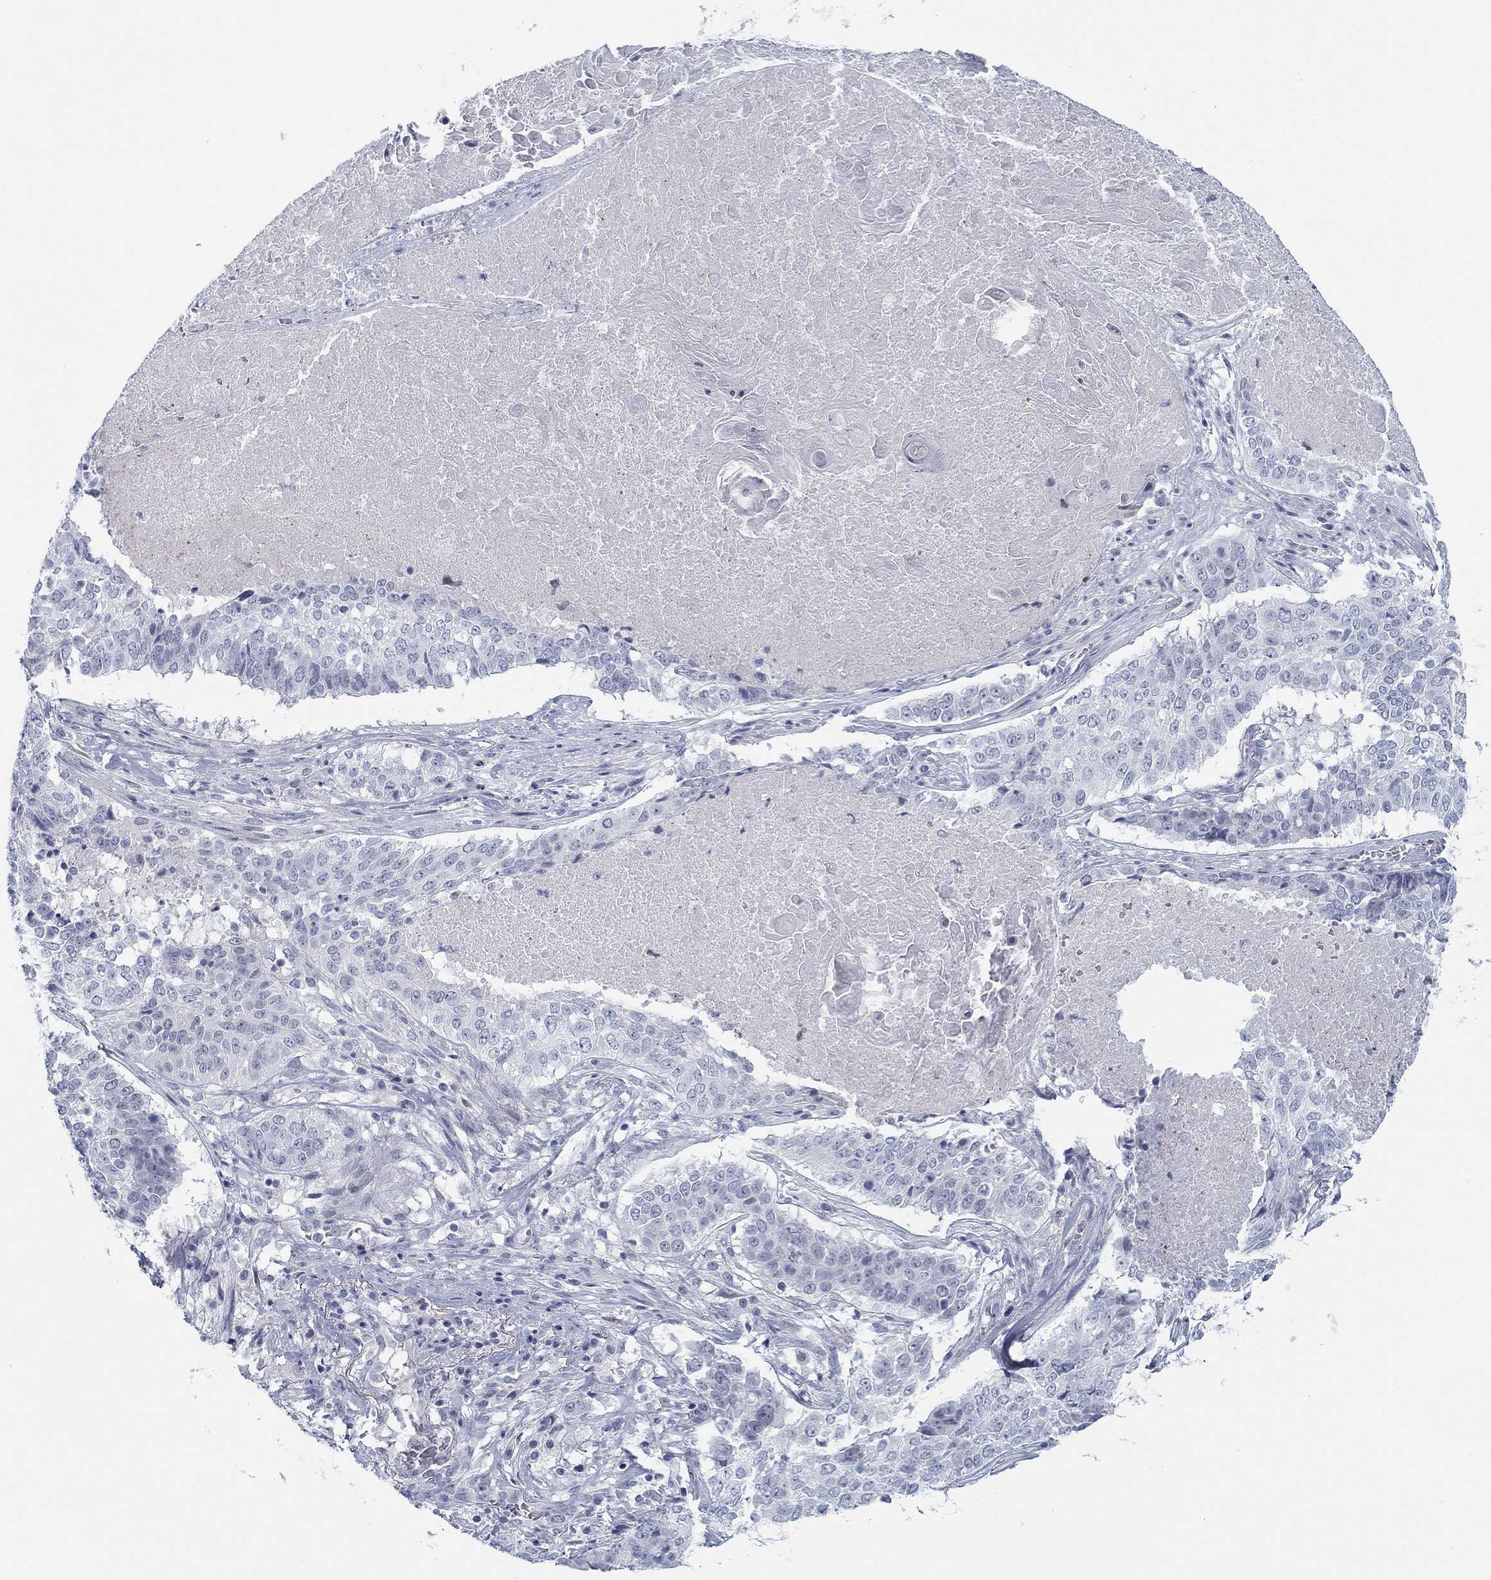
{"staining": {"intensity": "negative", "quantity": "none", "location": "none"}, "tissue": "lung cancer", "cell_type": "Tumor cells", "image_type": "cancer", "snomed": [{"axis": "morphology", "description": "Squamous cell carcinoma, NOS"}, {"axis": "topography", "description": "Lung"}], "caption": "Squamous cell carcinoma (lung) was stained to show a protein in brown. There is no significant staining in tumor cells.", "gene": "DNAL1", "patient": {"sex": "male", "age": 64}}